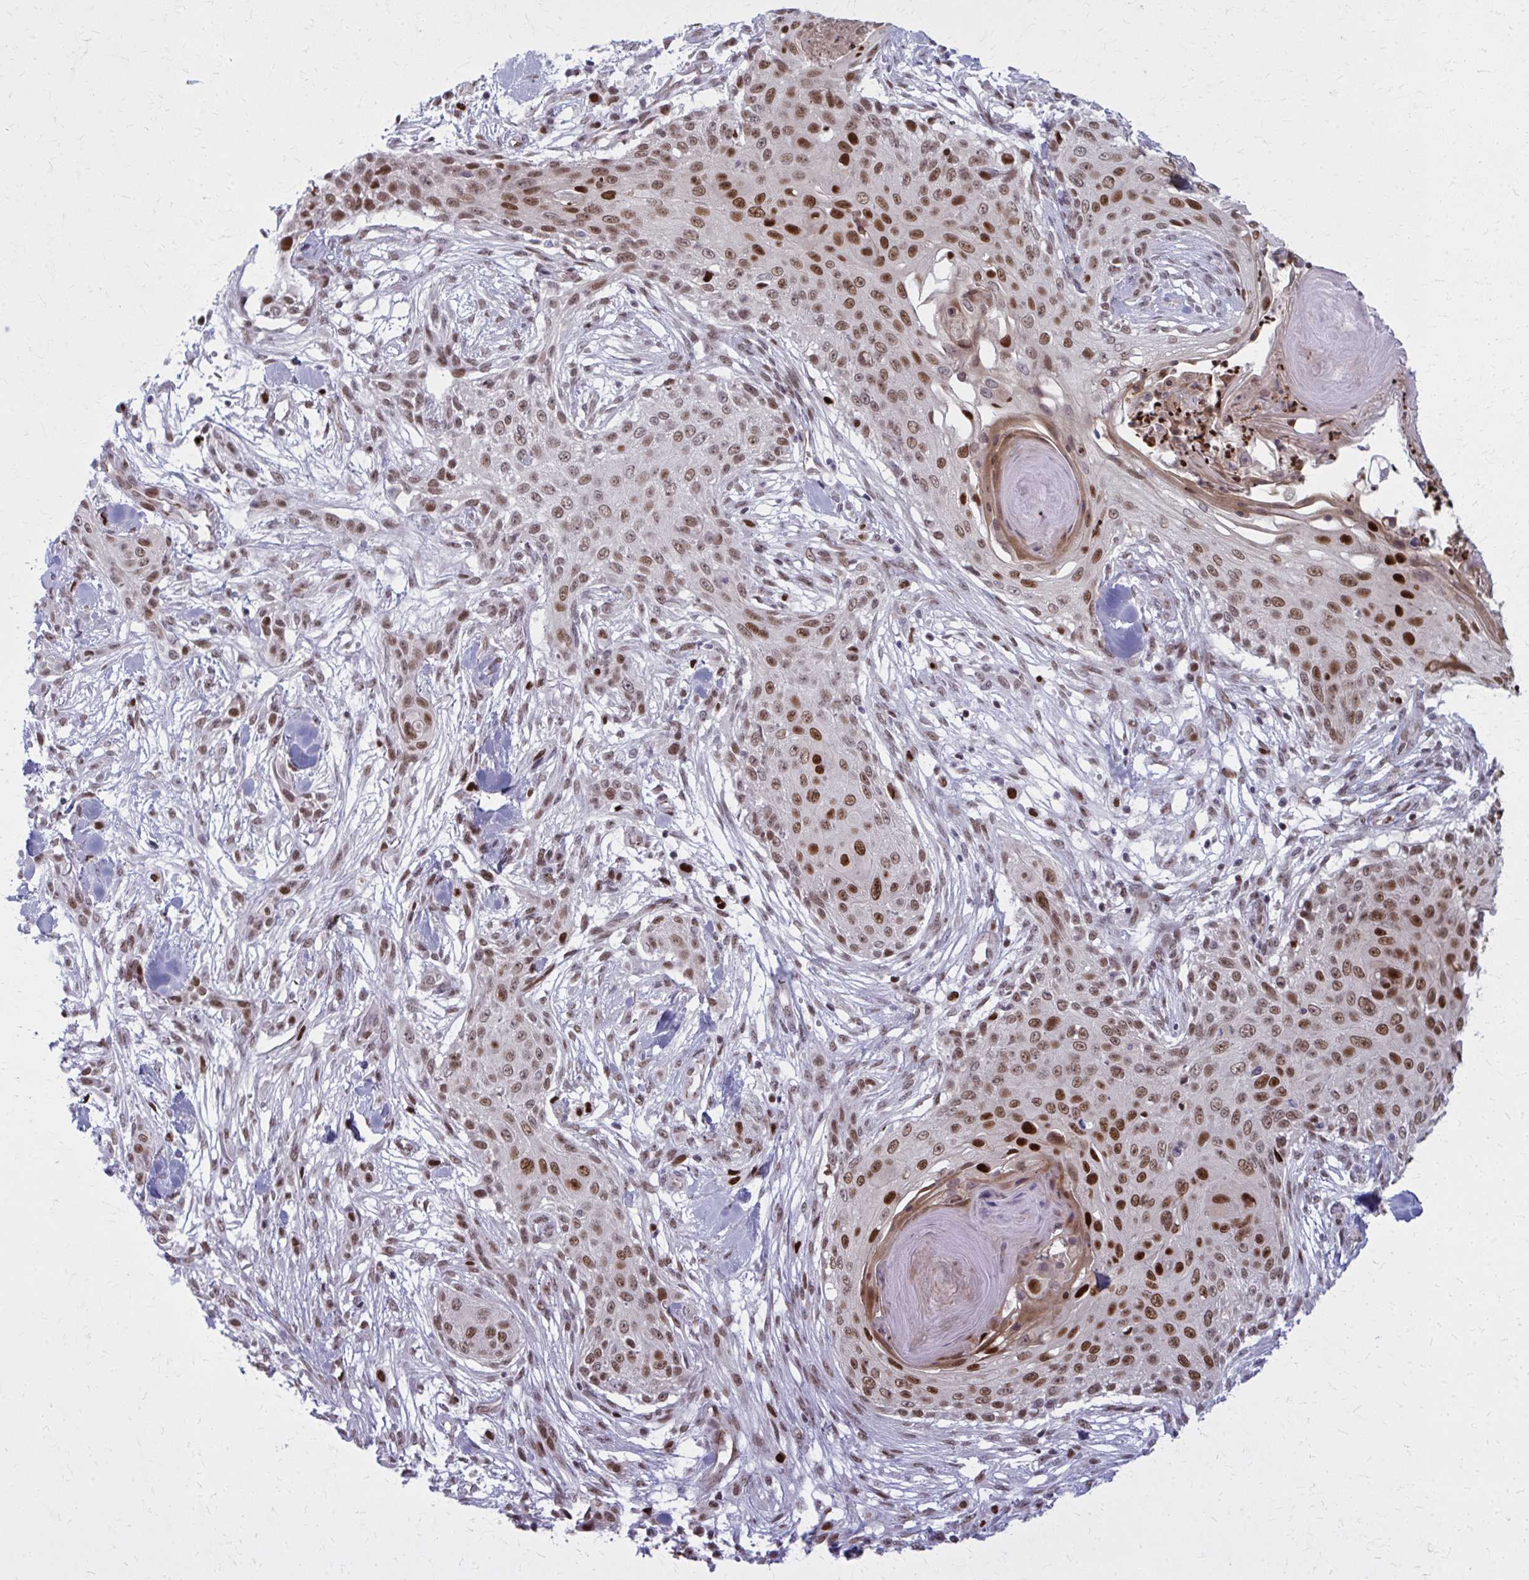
{"staining": {"intensity": "moderate", "quantity": ">75%", "location": "nuclear"}, "tissue": "skin cancer", "cell_type": "Tumor cells", "image_type": "cancer", "snomed": [{"axis": "morphology", "description": "Squamous cell carcinoma, NOS"}, {"axis": "topography", "description": "Skin"}], "caption": "Immunohistochemical staining of skin cancer displays moderate nuclear protein positivity in about >75% of tumor cells. The staining was performed using DAB to visualize the protein expression in brown, while the nuclei were stained in blue with hematoxylin (Magnification: 20x).", "gene": "ZNF559", "patient": {"sex": "female", "age": 59}}